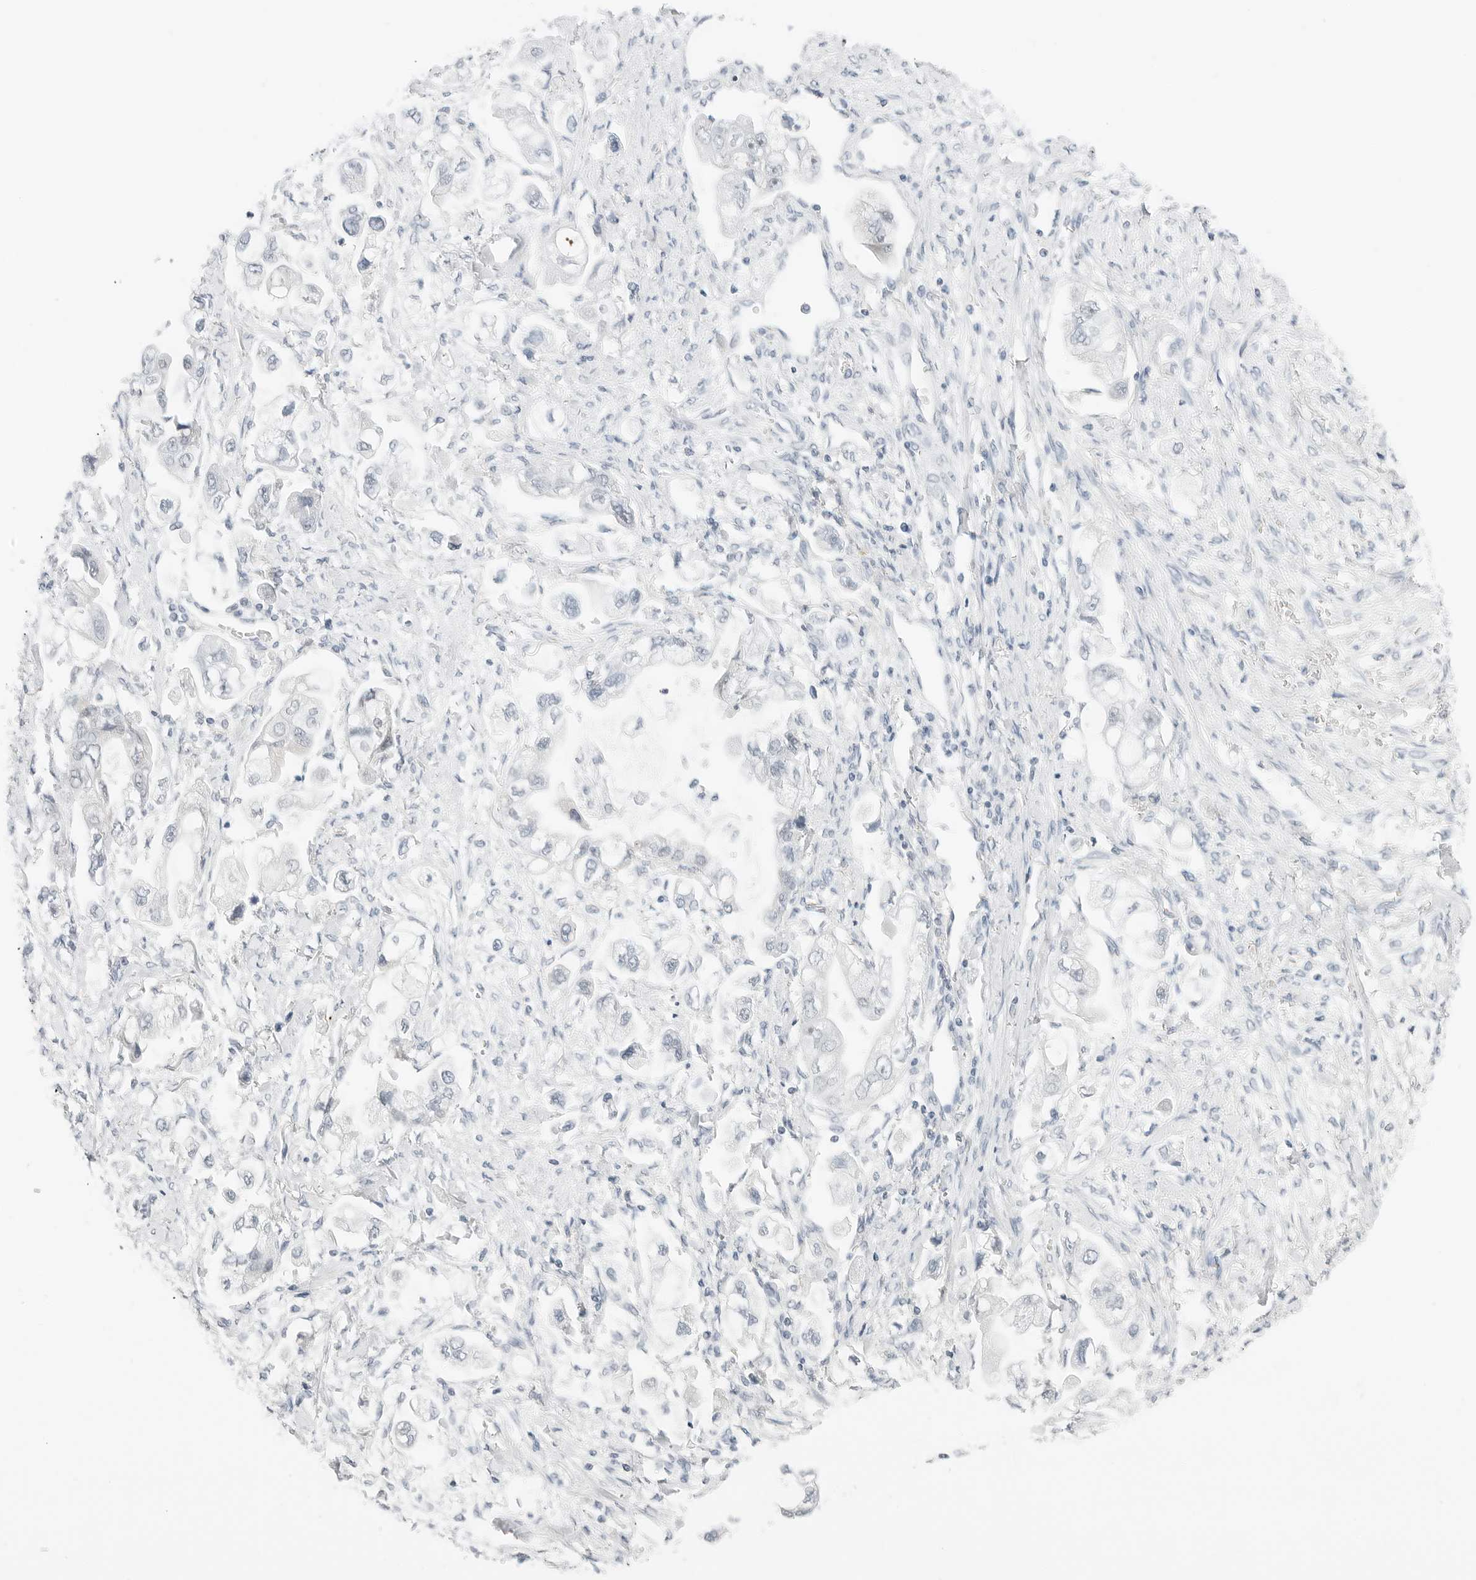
{"staining": {"intensity": "negative", "quantity": "none", "location": "none"}, "tissue": "stomach cancer", "cell_type": "Tumor cells", "image_type": "cancer", "snomed": [{"axis": "morphology", "description": "Adenocarcinoma, NOS"}, {"axis": "topography", "description": "Stomach"}], "caption": "An image of human stomach adenocarcinoma is negative for staining in tumor cells.", "gene": "CCSAP", "patient": {"sex": "male", "age": 62}}